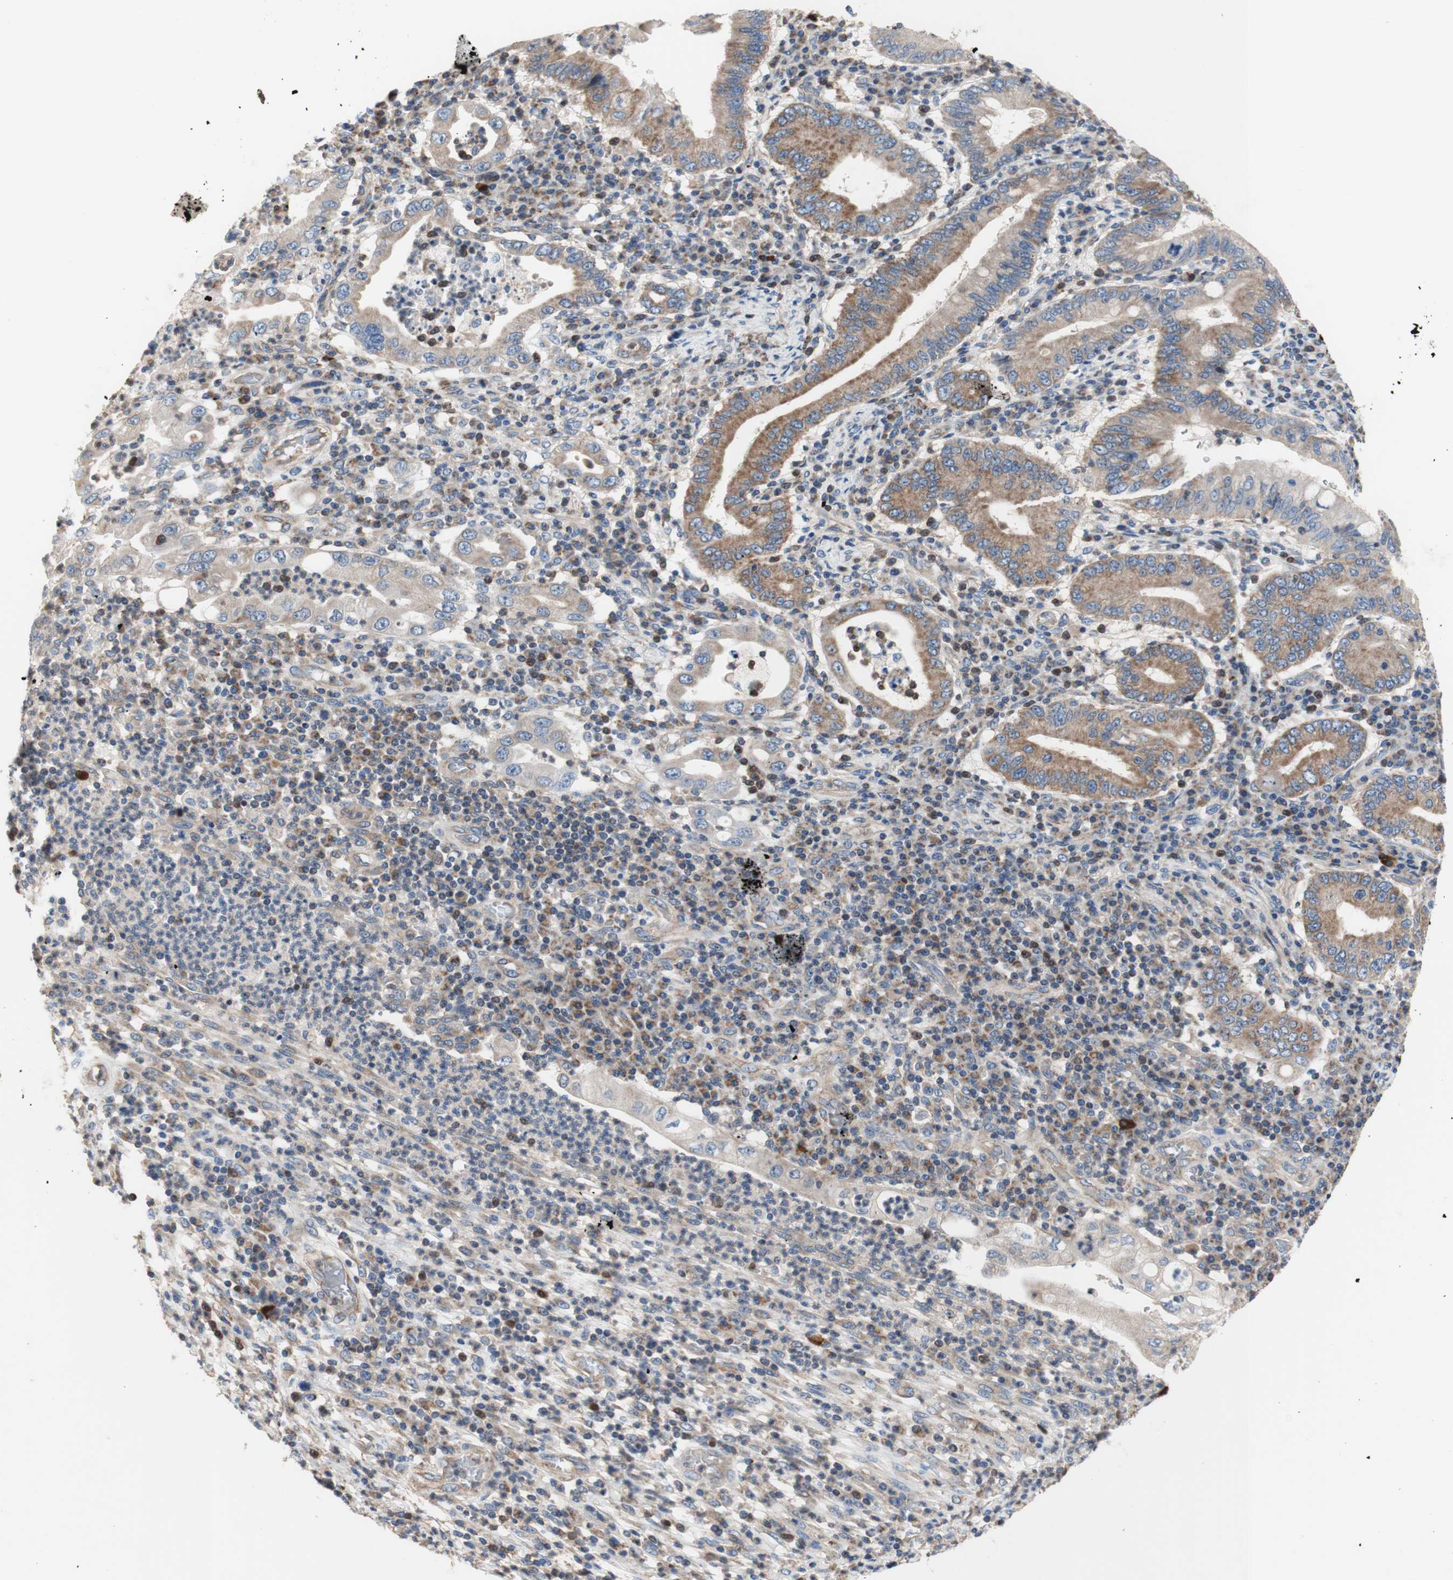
{"staining": {"intensity": "moderate", "quantity": "25%-75%", "location": "cytoplasmic/membranous"}, "tissue": "stomach cancer", "cell_type": "Tumor cells", "image_type": "cancer", "snomed": [{"axis": "morphology", "description": "Normal tissue, NOS"}, {"axis": "morphology", "description": "Adenocarcinoma, NOS"}, {"axis": "topography", "description": "Esophagus"}, {"axis": "topography", "description": "Stomach, upper"}, {"axis": "topography", "description": "Peripheral nerve tissue"}], "caption": "Human adenocarcinoma (stomach) stained with a brown dye reveals moderate cytoplasmic/membranous positive expression in about 25%-75% of tumor cells.", "gene": "FMR1", "patient": {"sex": "male", "age": 62}}